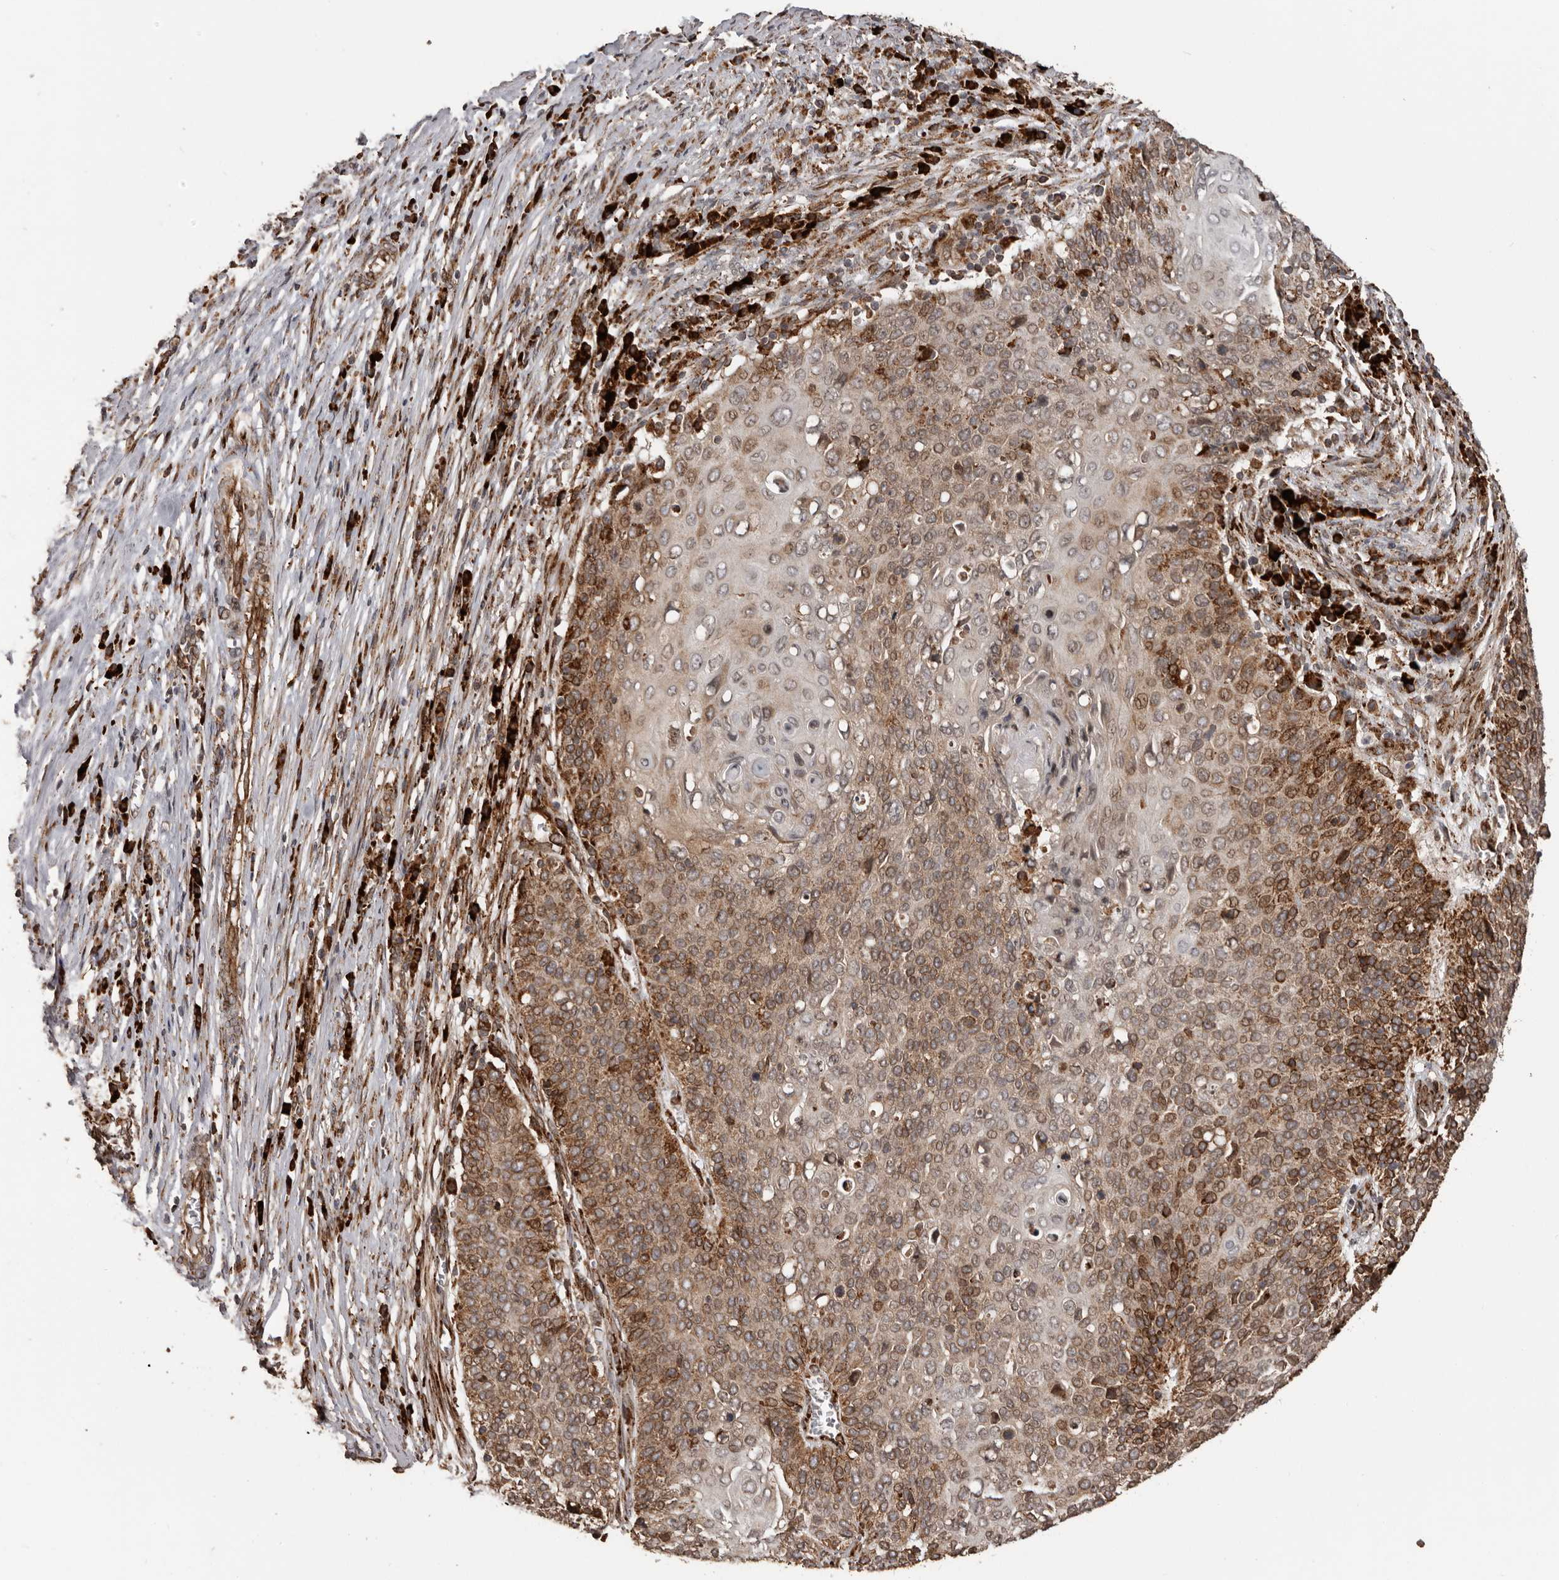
{"staining": {"intensity": "moderate", "quantity": ">75%", "location": "cytoplasmic/membranous"}, "tissue": "cervical cancer", "cell_type": "Tumor cells", "image_type": "cancer", "snomed": [{"axis": "morphology", "description": "Squamous cell carcinoma, NOS"}, {"axis": "topography", "description": "Cervix"}], "caption": "Immunohistochemical staining of squamous cell carcinoma (cervical) shows medium levels of moderate cytoplasmic/membranous protein expression in approximately >75% of tumor cells. Using DAB (3,3'-diaminobenzidine) (brown) and hematoxylin (blue) stains, captured at high magnification using brightfield microscopy.", "gene": "NUP43", "patient": {"sex": "female", "age": 39}}